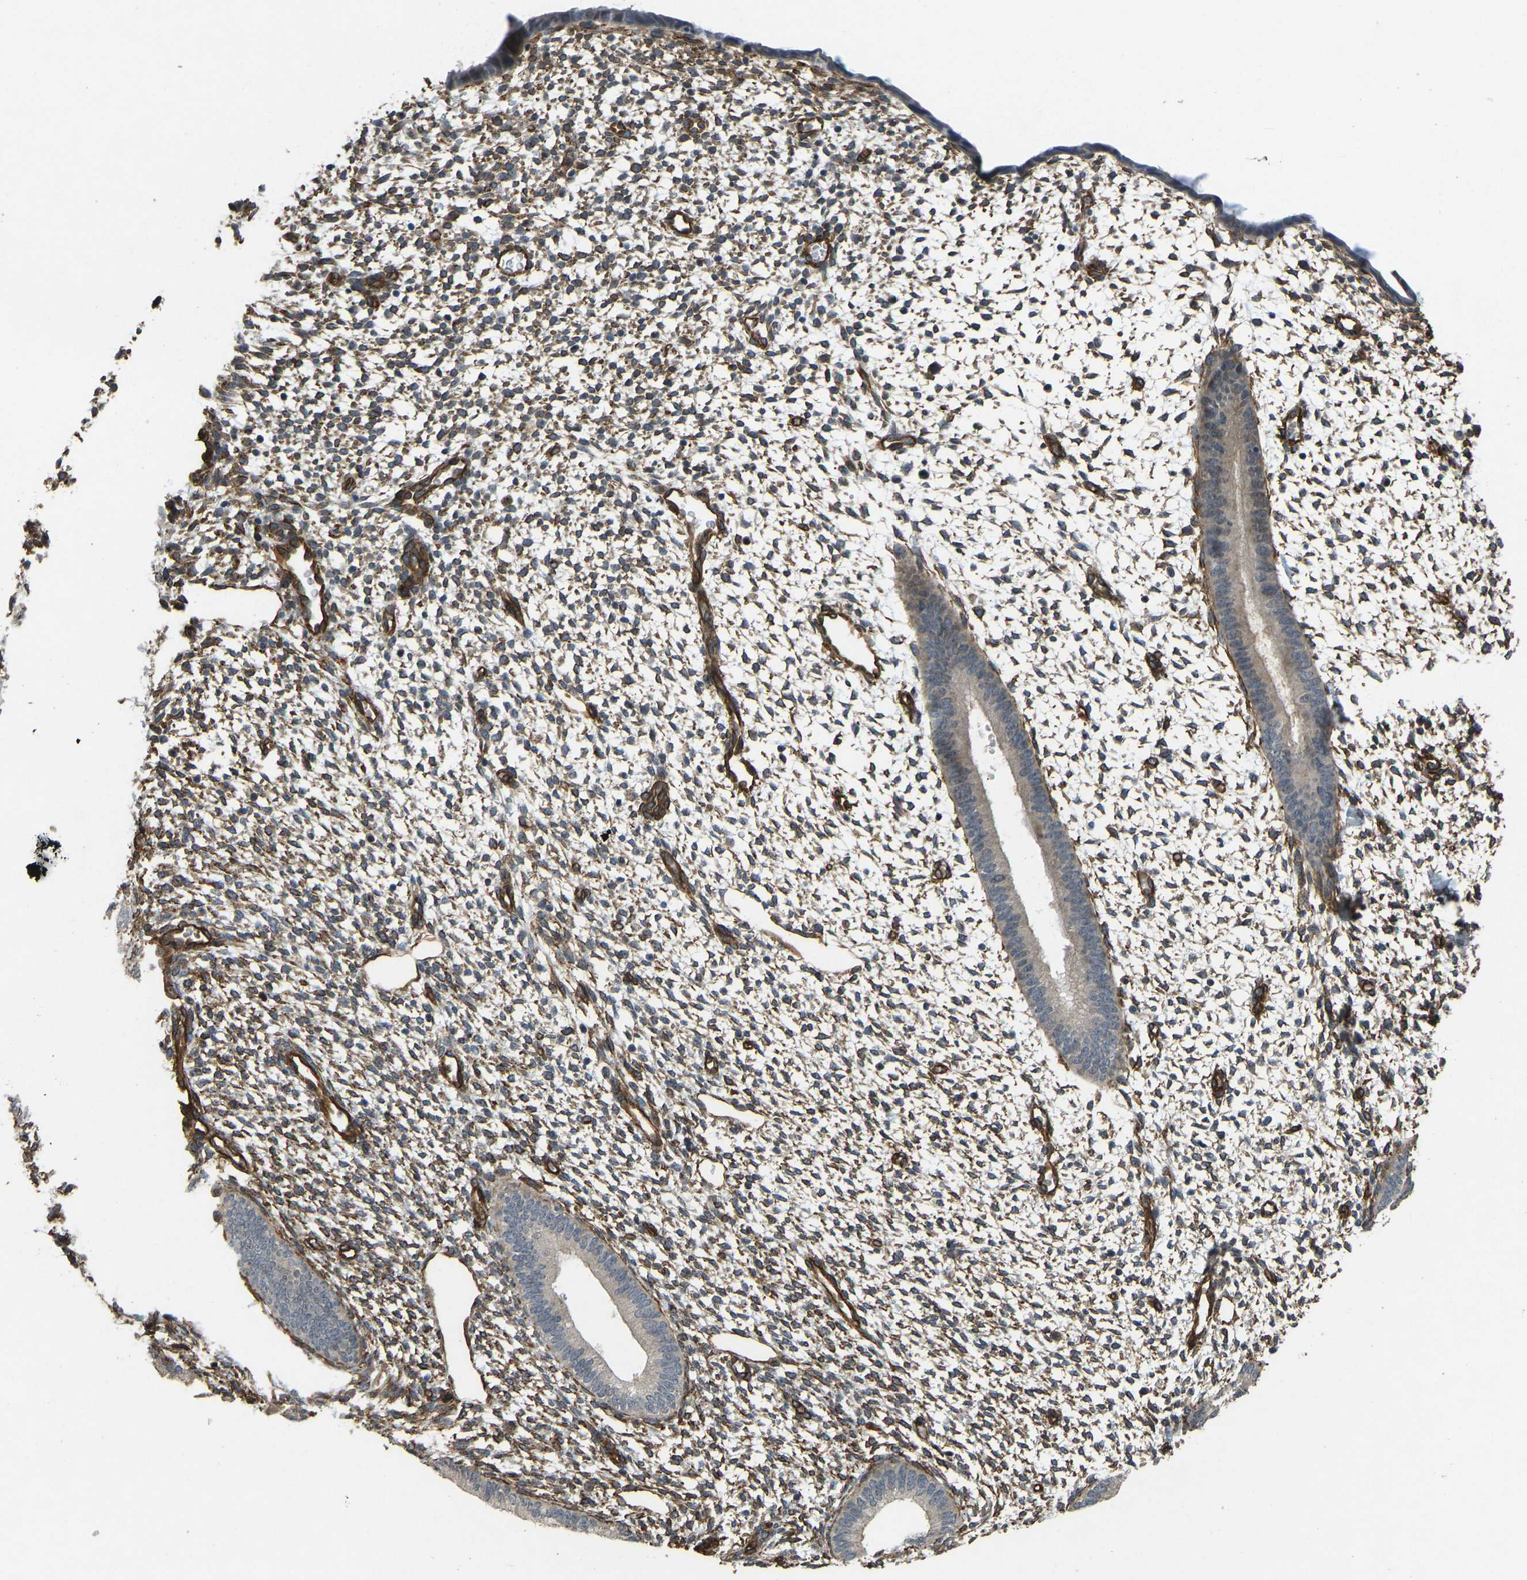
{"staining": {"intensity": "moderate", "quantity": "25%-75%", "location": "cytoplasmic/membranous"}, "tissue": "endometrium", "cell_type": "Cells in endometrial stroma", "image_type": "normal", "snomed": [{"axis": "morphology", "description": "Normal tissue, NOS"}, {"axis": "topography", "description": "Endometrium"}], "caption": "The image displays immunohistochemical staining of unremarkable endometrium. There is moderate cytoplasmic/membranous positivity is appreciated in approximately 25%-75% of cells in endometrial stroma.", "gene": "NMB", "patient": {"sex": "female", "age": 46}}